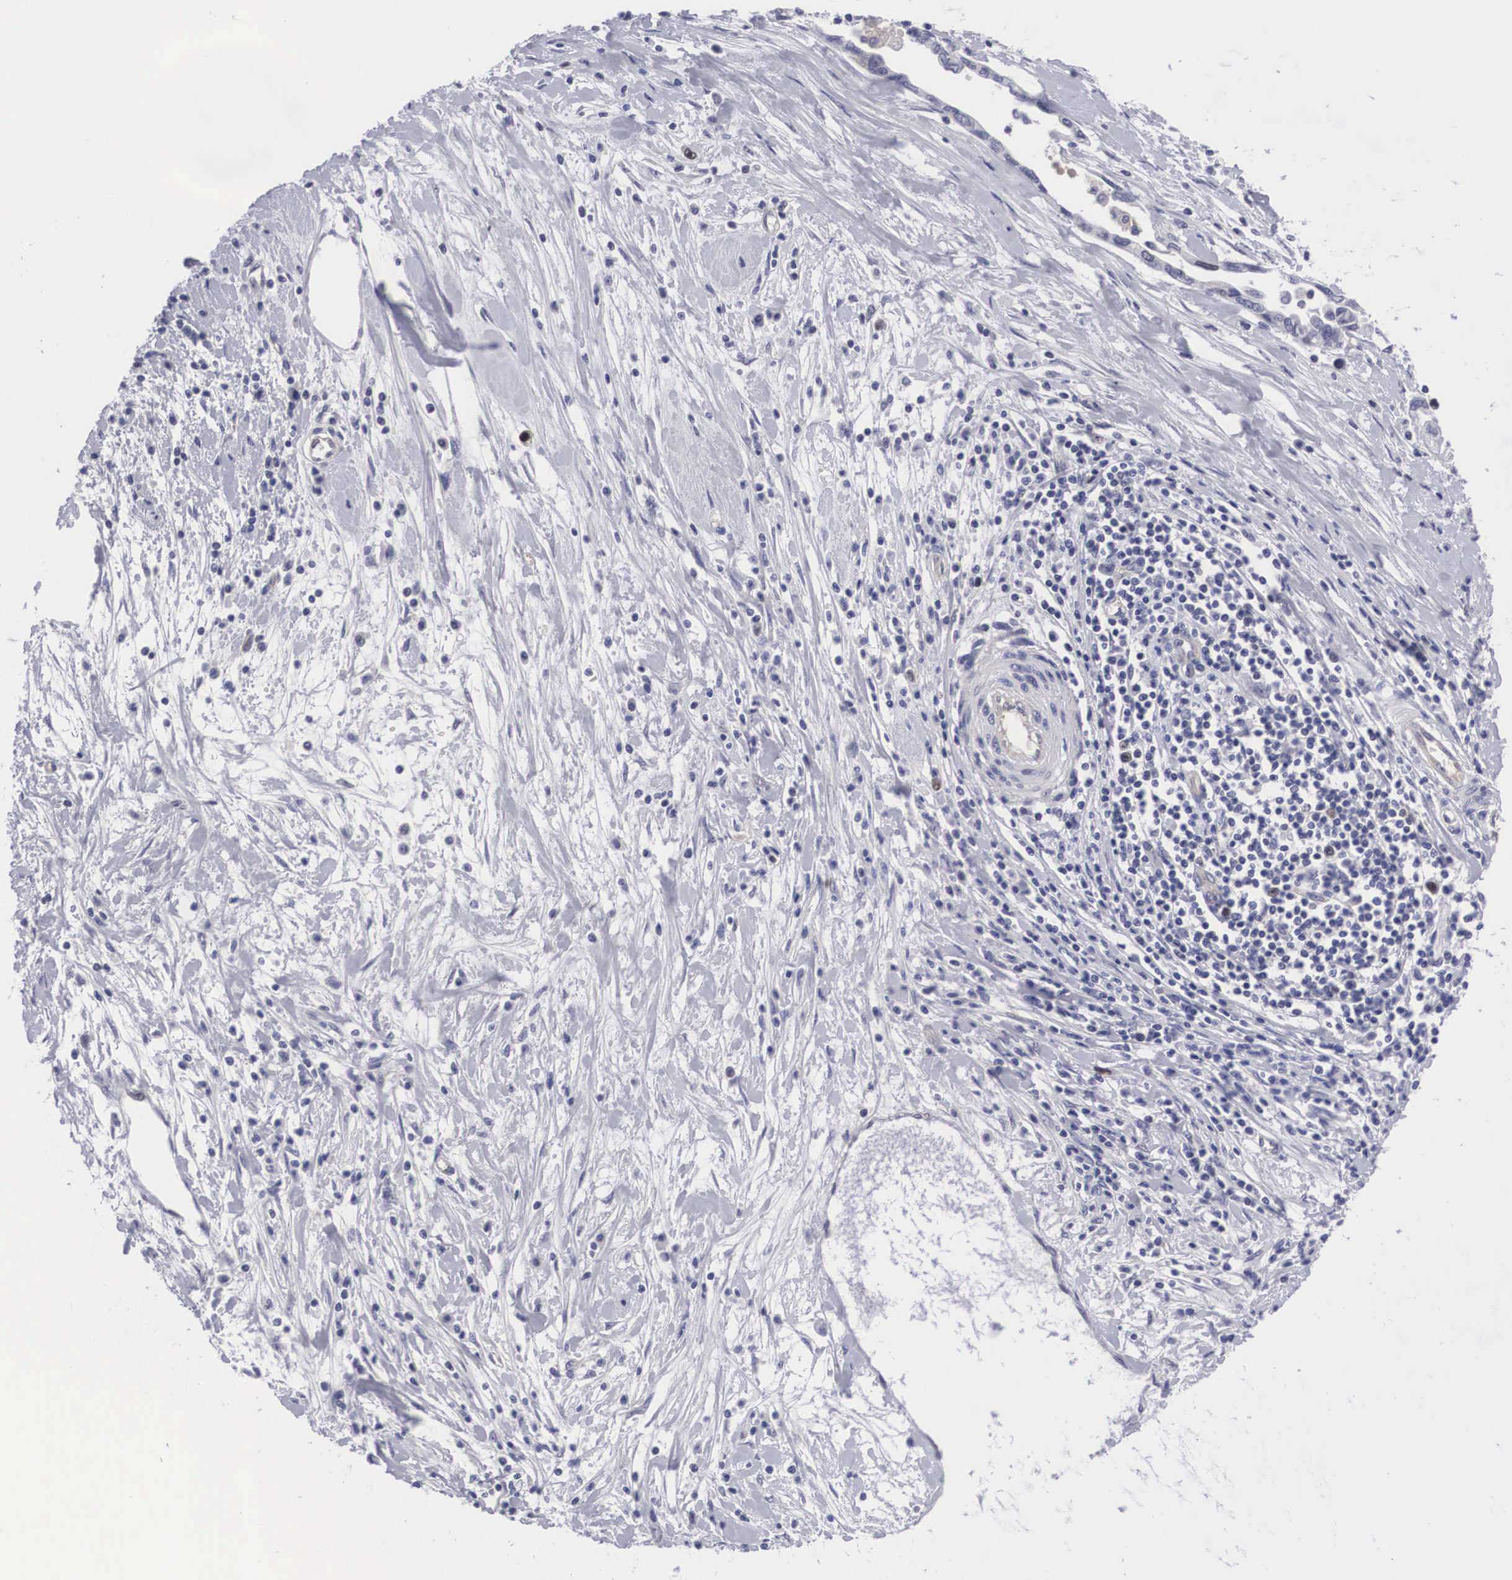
{"staining": {"intensity": "negative", "quantity": "none", "location": "none"}, "tissue": "pancreatic cancer", "cell_type": "Tumor cells", "image_type": "cancer", "snomed": [{"axis": "morphology", "description": "Adenocarcinoma, NOS"}, {"axis": "topography", "description": "Pancreas"}], "caption": "An immunohistochemistry (IHC) image of adenocarcinoma (pancreatic) is shown. There is no staining in tumor cells of adenocarcinoma (pancreatic).", "gene": "MAST4", "patient": {"sex": "female", "age": 57}}